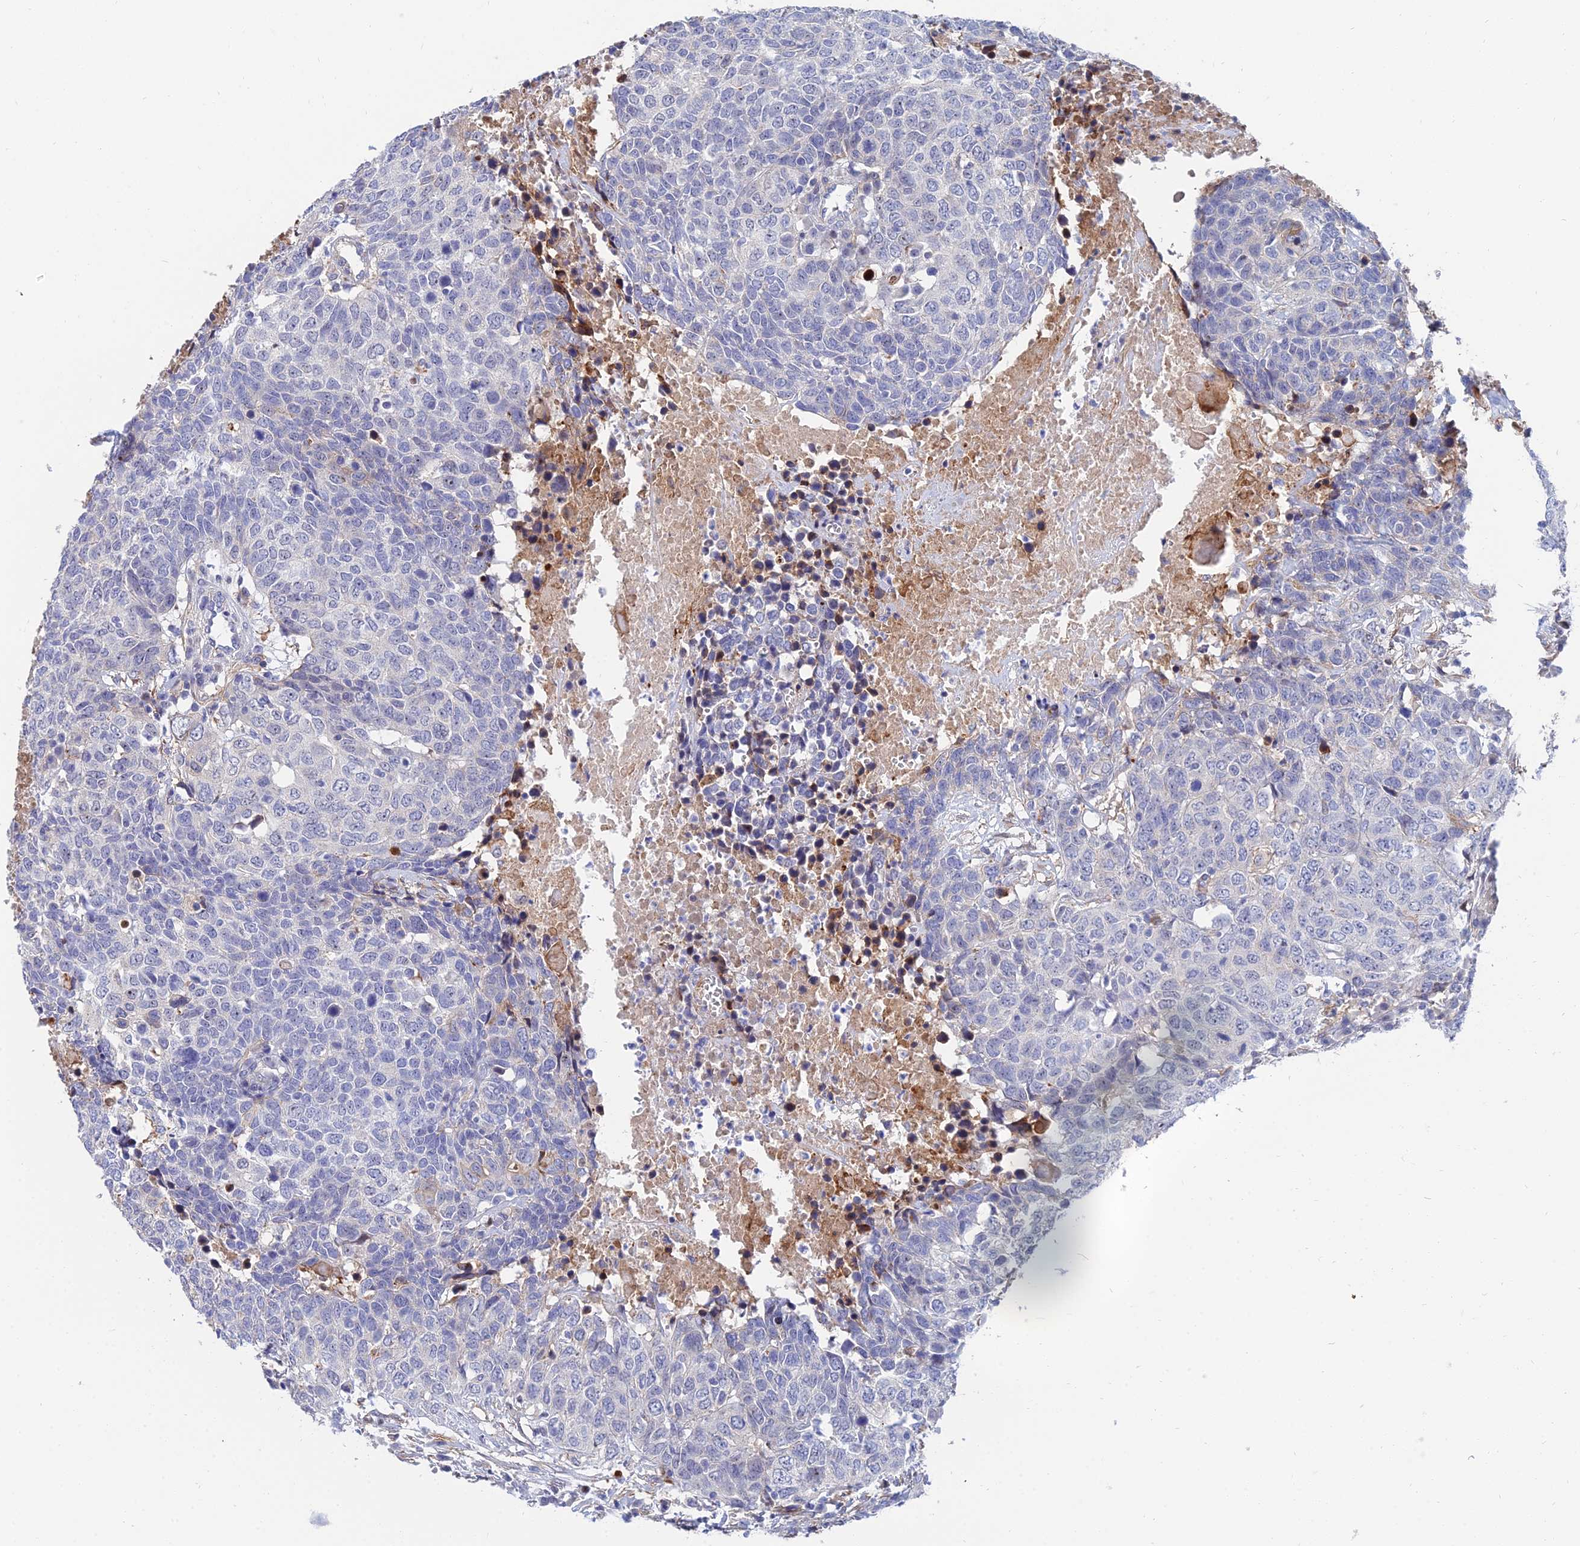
{"staining": {"intensity": "negative", "quantity": "none", "location": "none"}, "tissue": "head and neck cancer", "cell_type": "Tumor cells", "image_type": "cancer", "snomed": [{"axis": "morphology", "description": "Squamous cell carcinoma, NOS"}, {"axis": "topography", "description": "Head-Neck"}], "caption": "Immunohistochemistry (IHC) of human head and neck cancer shows no positivity in tumor cells. (Stains: DAB IHC with hematoxylin counter stain, Microscopy: brightfield microscopy at high magnification).", "gene": "TRIM43B", "patient": {"sex": "male", "age": 66}}